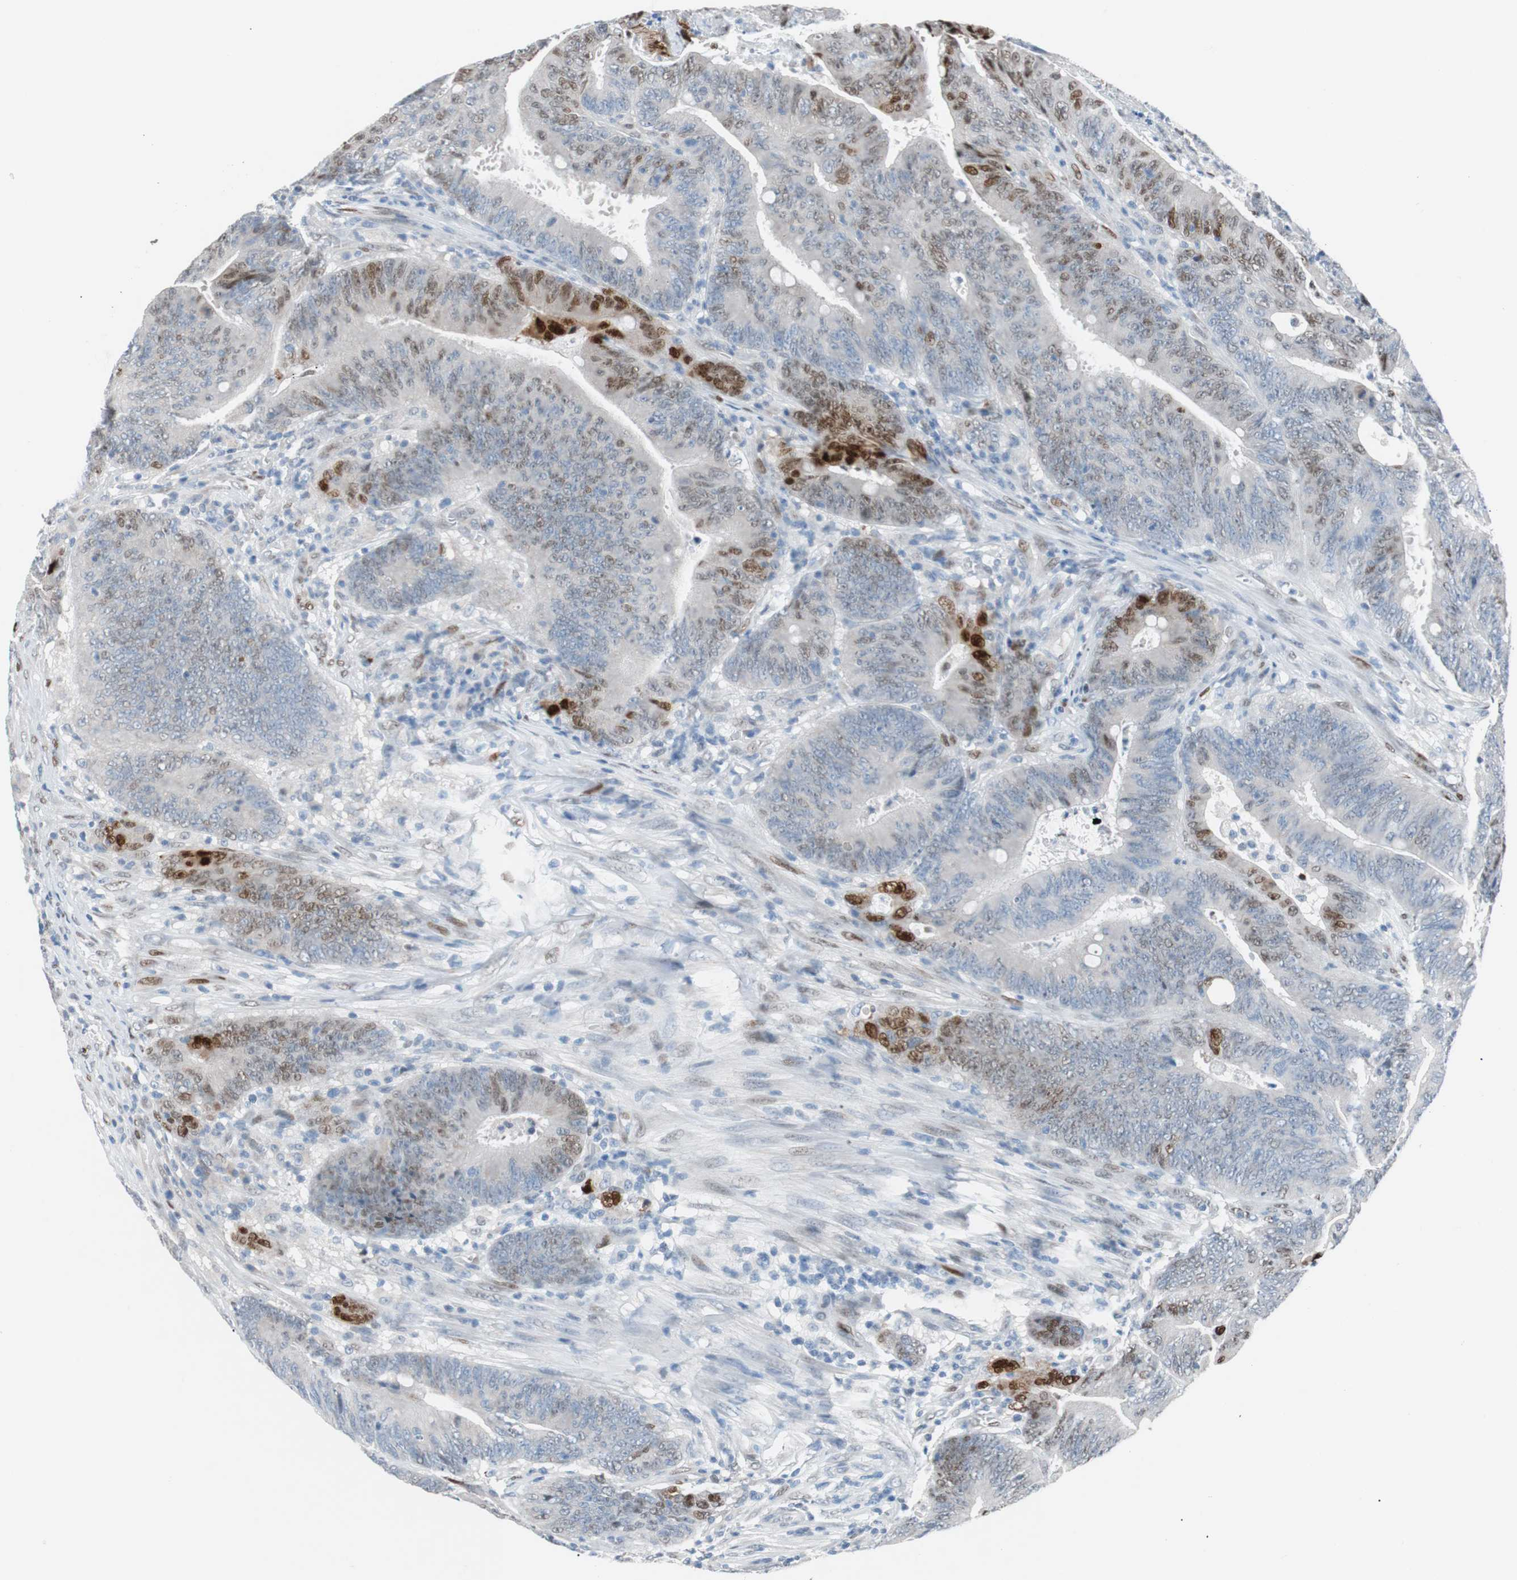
{"staining": {"intensity": "strong", "quantity": "<25%", "location": "nuclear"}, "tissue": "colorectal cancer", "cell_type": "Tumor cells", "image_type": "cancer", "snomed": [{"axis": "morphology", "description": "Adenocarcinoma, NOS"}, {"axis": "topography", "description": "Colon"}], "caption": "IHC of human adenocarcinoma (colorectal) demonstrates medium levels of strong nuclear positivity in about <25% of tumor cells.", "gene": "FOSL1", "patient": {"sex": "male", "age": 45}}